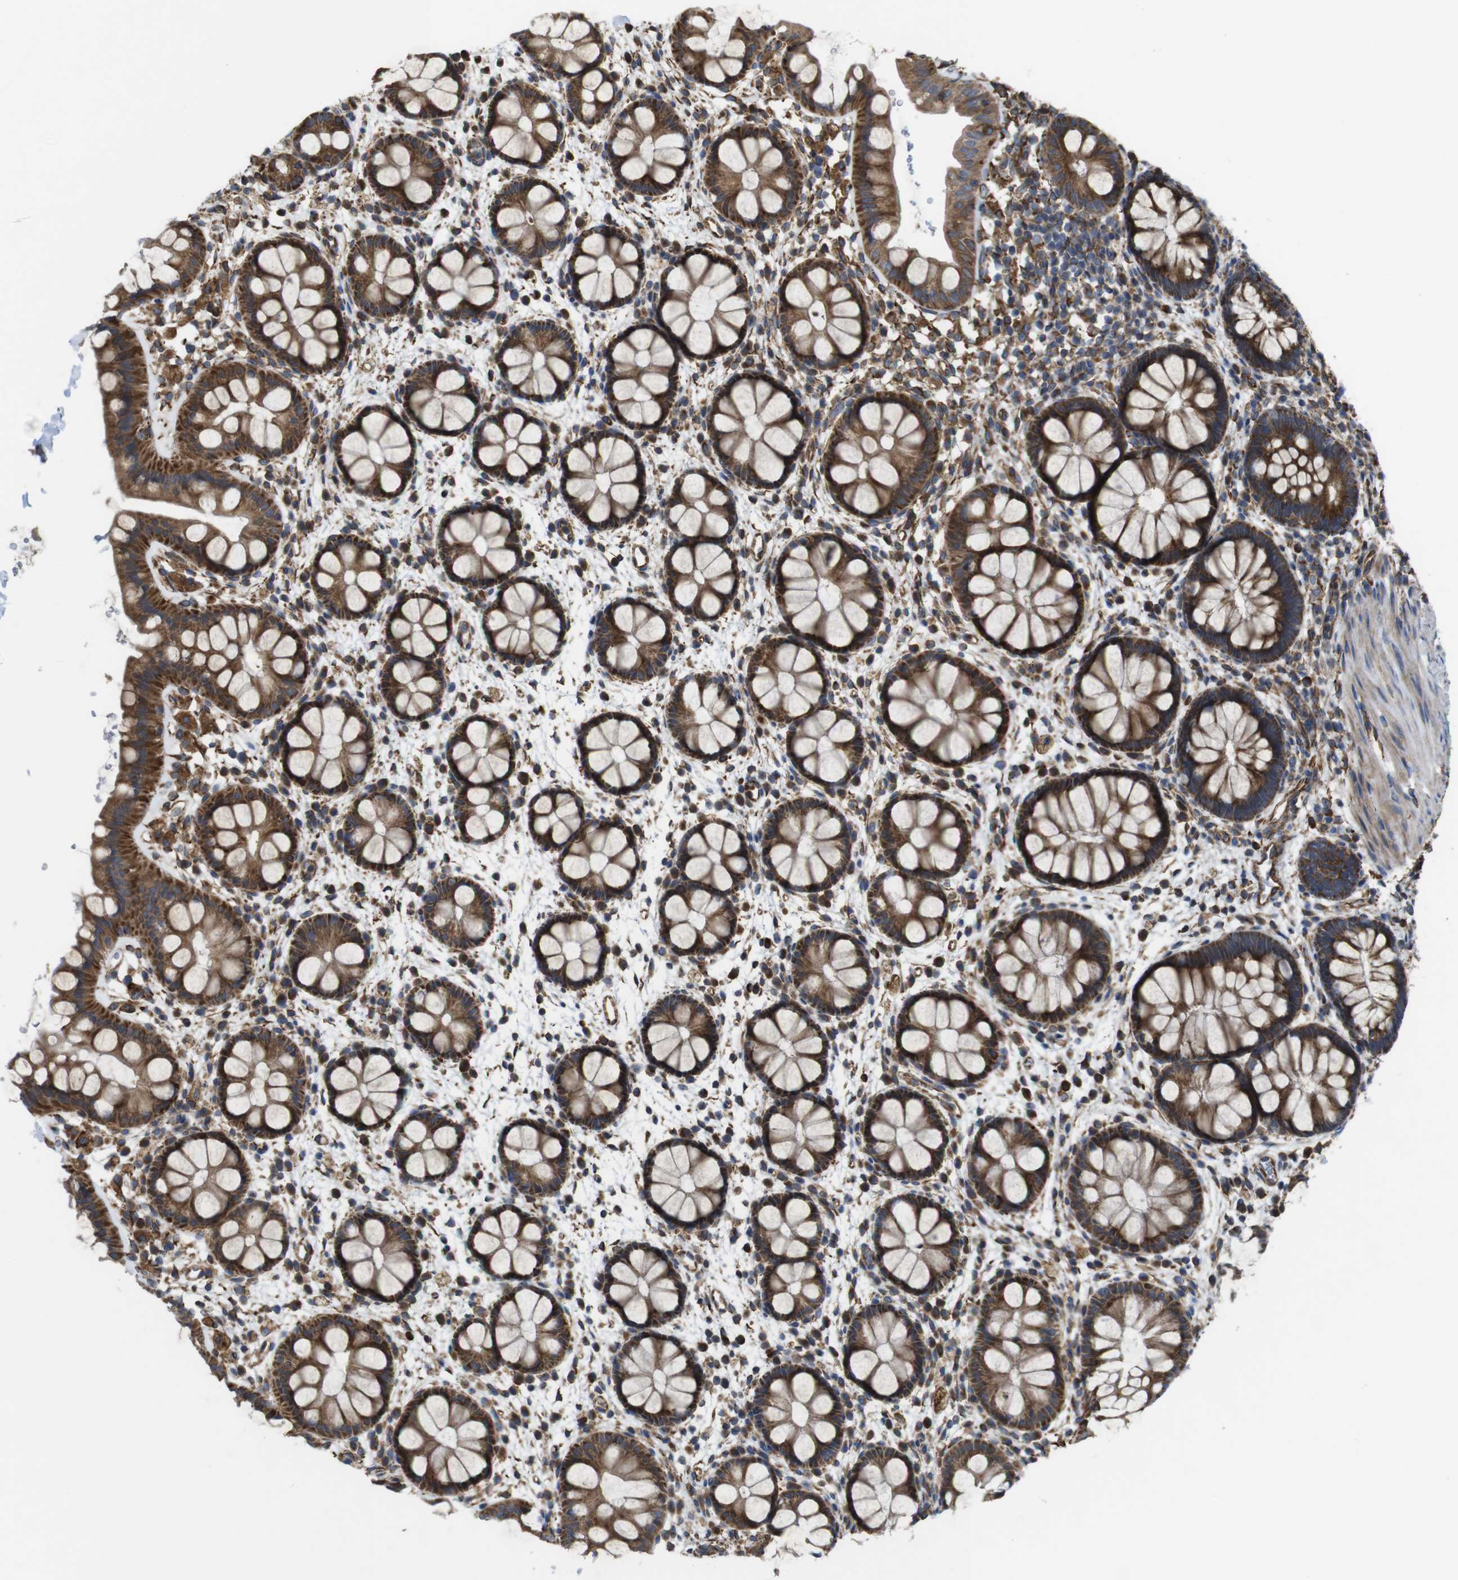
{"staining": {"intensity": "moderate", "quantity": ">75%", "location": "cytoplasmic/membranous"}, "tissue": "rectum", "cell_type": "Glandular cells", "image_type": "normal", "snomed": [{"axis": "morphology", "description": "Normal tissue, NOS"}, {"axis": "topography", "description": "Rectum"}], "caption": "Protein staining of normal rectum exhibits moderate cytoplasmic/membranous staining in about >75% of glandular cells.", "gene": "POMK", "patient": {"sex": "female", "age": 24}}